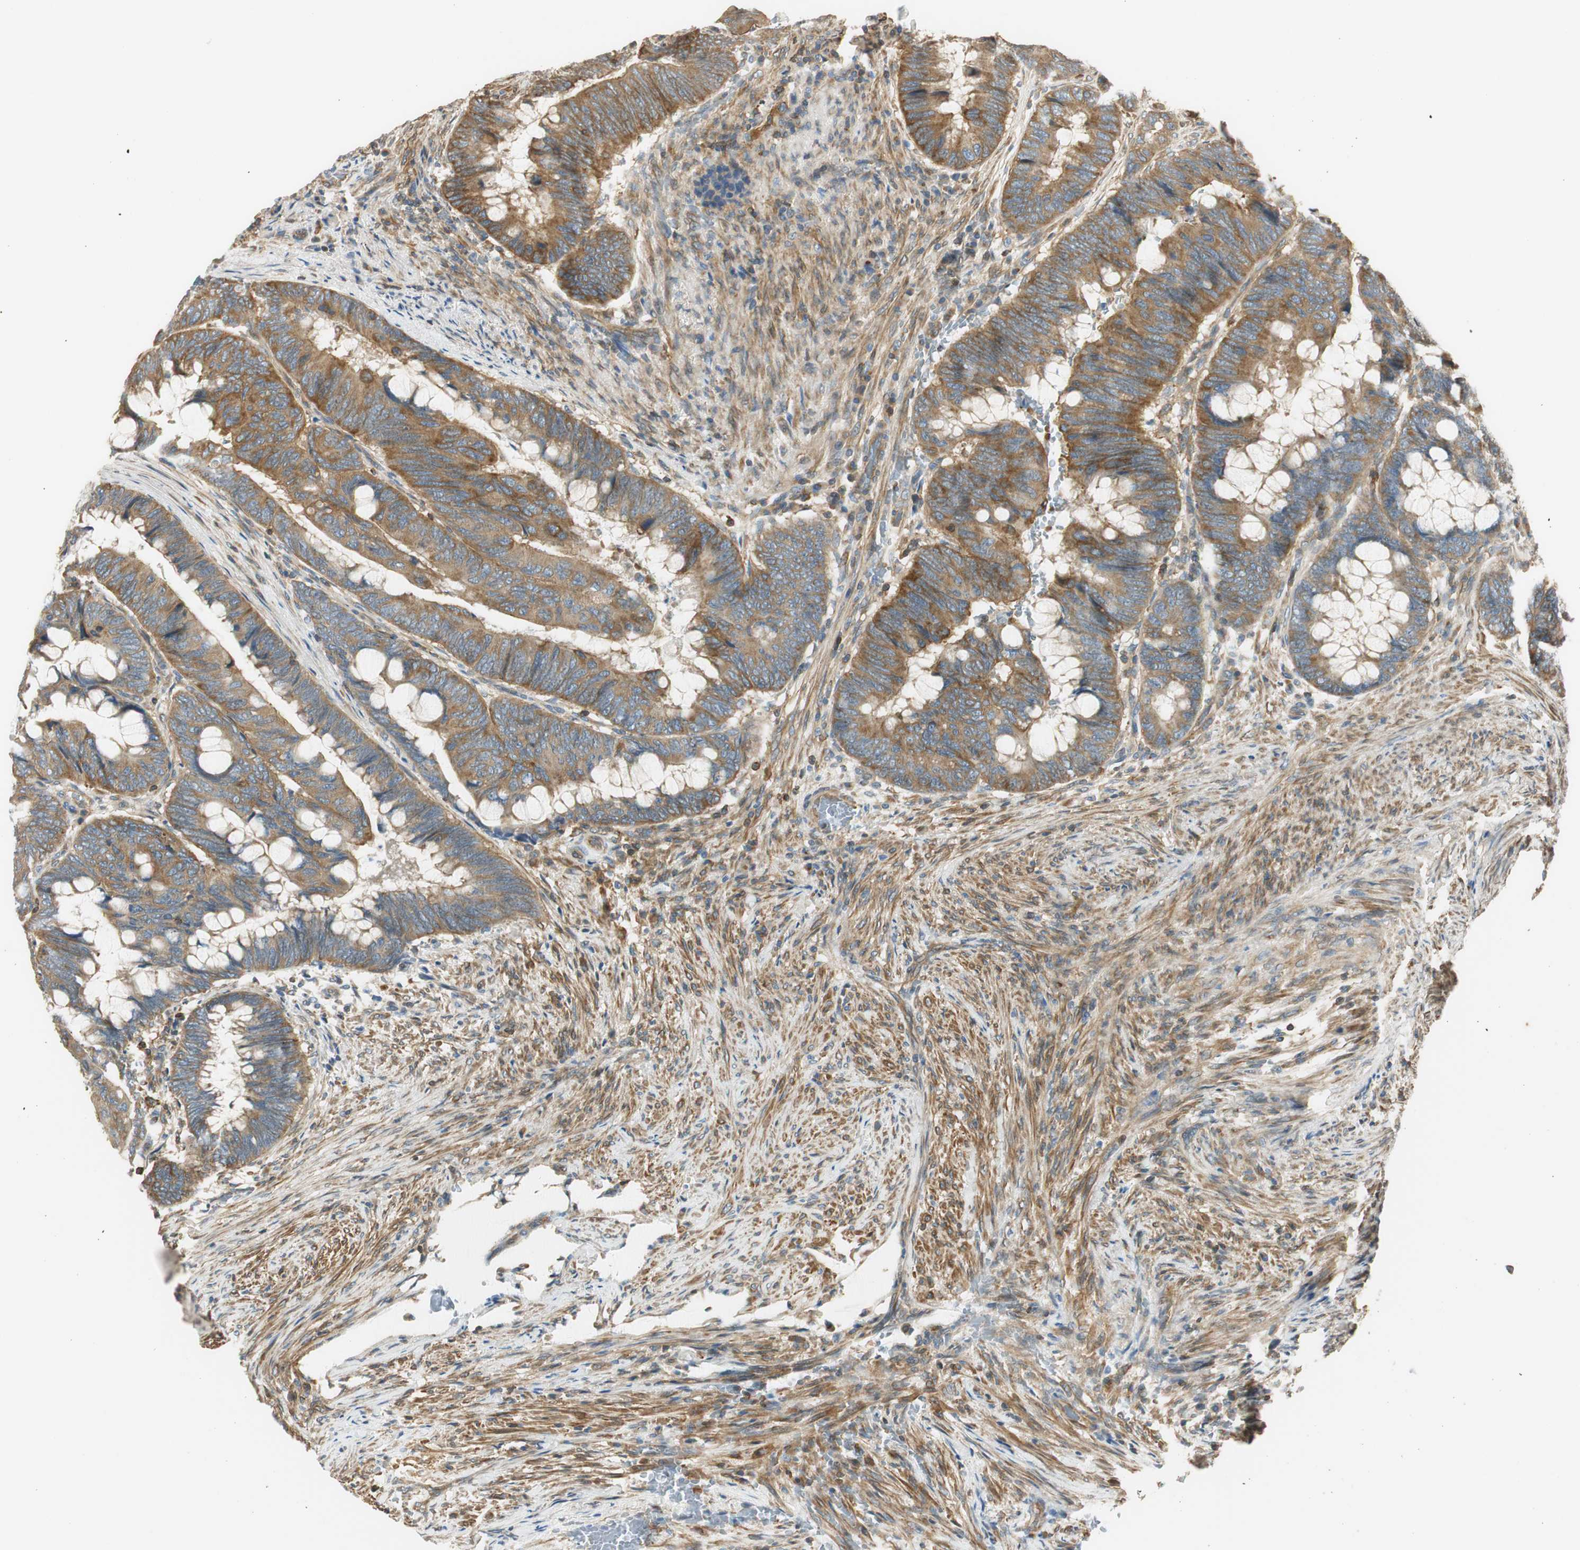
{"staining": {"intensity": "moderate", "quantity": ">75%", "location": "cytoplasmic/membranous"}, "tissue": "colorectal cancer", "cell_type": "Tumor cells", "image_type": "cancer", "snomed": [{"axis": "morphology", "description": "Normal tissue, NOS"}, {"axis": "morphology", "description": "Adenocarcinoma, NOS"}, {"axis": "topography", "description": "Rectum"}, {"axis": "topography", "description": "Peripheral nerve tissue"}], "caption": "IHC of colorectal cancer (adenocarcinoma) shows medium levels of moderate cytoplasmic/membranous staining in approximately >75% of tumor cells. (Stains: DAB in brown, nuclei in blue, Microscopy: brightfield microscopy at high magnification).", "gene": "PI4K2B", "patient": {"sex": "male", "age": 92}}